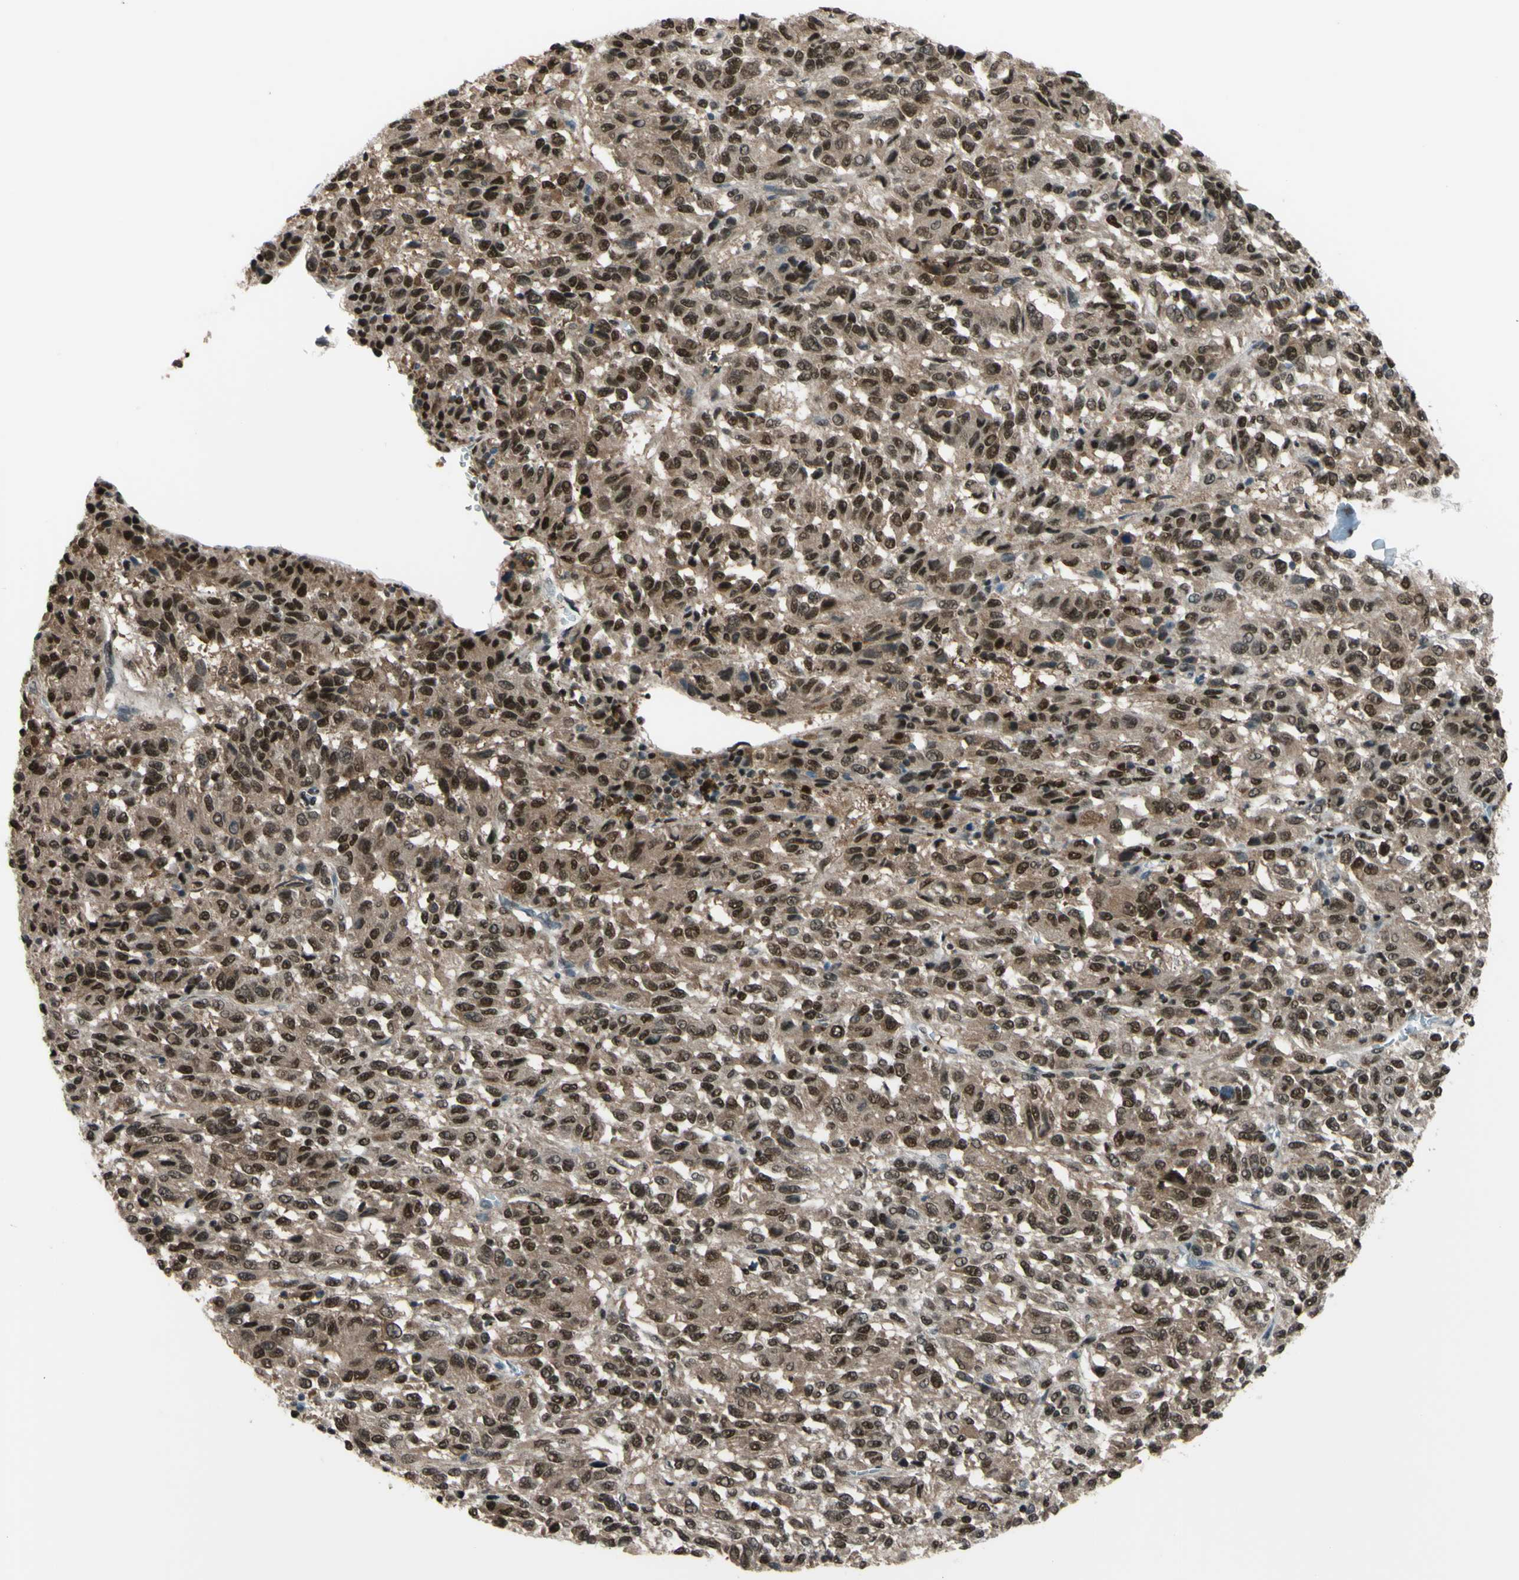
{"staining": {"intensity": "moderate", "quantity": ">75%", "location": "cytoplasmic/membranous,nuclear"}, "tissue": "melanoma", "cell_type": "Tumor cells", "image_type": "cancer", "snomed": [{"axis": "morphology", "description": "Malignant melanoma, Metastatic site"}, {"axis": "topography", "description": "Lung"}], "caption": "An image showing moderate cytoplasmic/membranous and nuclear positivity in about >75% of tumor cells in melanoma, as visualized by brown immunohistochemical staining.", "gene": "FKBP5", "patient": {"sex": "male", "age": 64}}